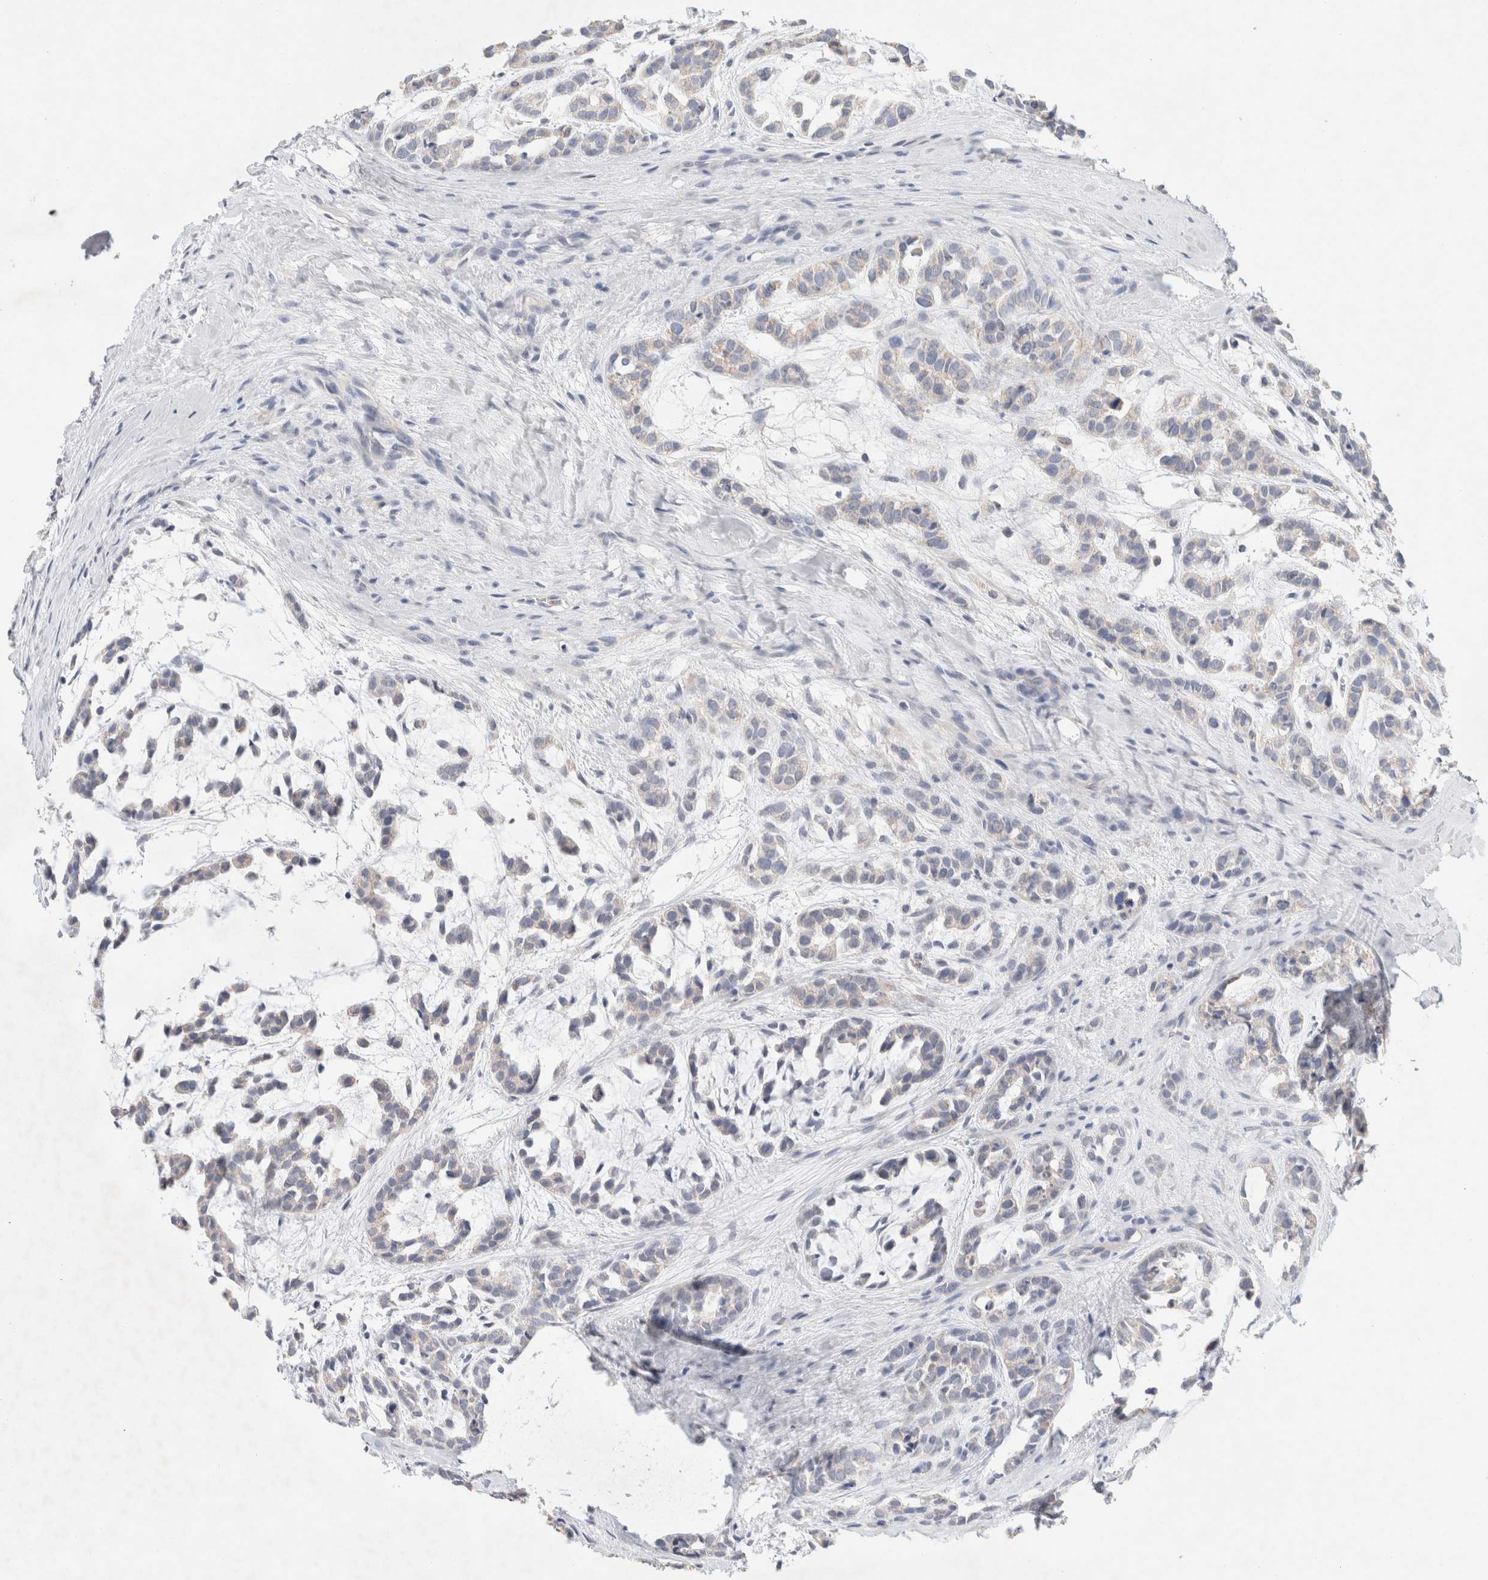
{"staining": {"intensity": "weak", "quantity": "<25%", "location": "cytoplasmic/membranous"}, "tissue": "head and neck cancer", "cell_type": "Tumor cells", "image_type": "cancer", "snomed": [{"axis": "morphology", "description": "Adenocarcinoma, NOS"}, {"axis": "morphology", "description": "Adenoma, NOS"}, {"axis": "topography", "description": "Head-Neck"}], "caption": "A high-resolution micrograph shows immunohistochemistry staining of adenoma (head and neck), which reveals no significant staining in tumor cells. (DAB (3,3'-diaminobenzidine) immunohistochemistry (IHC), high magnification).", "gene": "MPP2", "patient": {"sex": "female", "age": 55}}